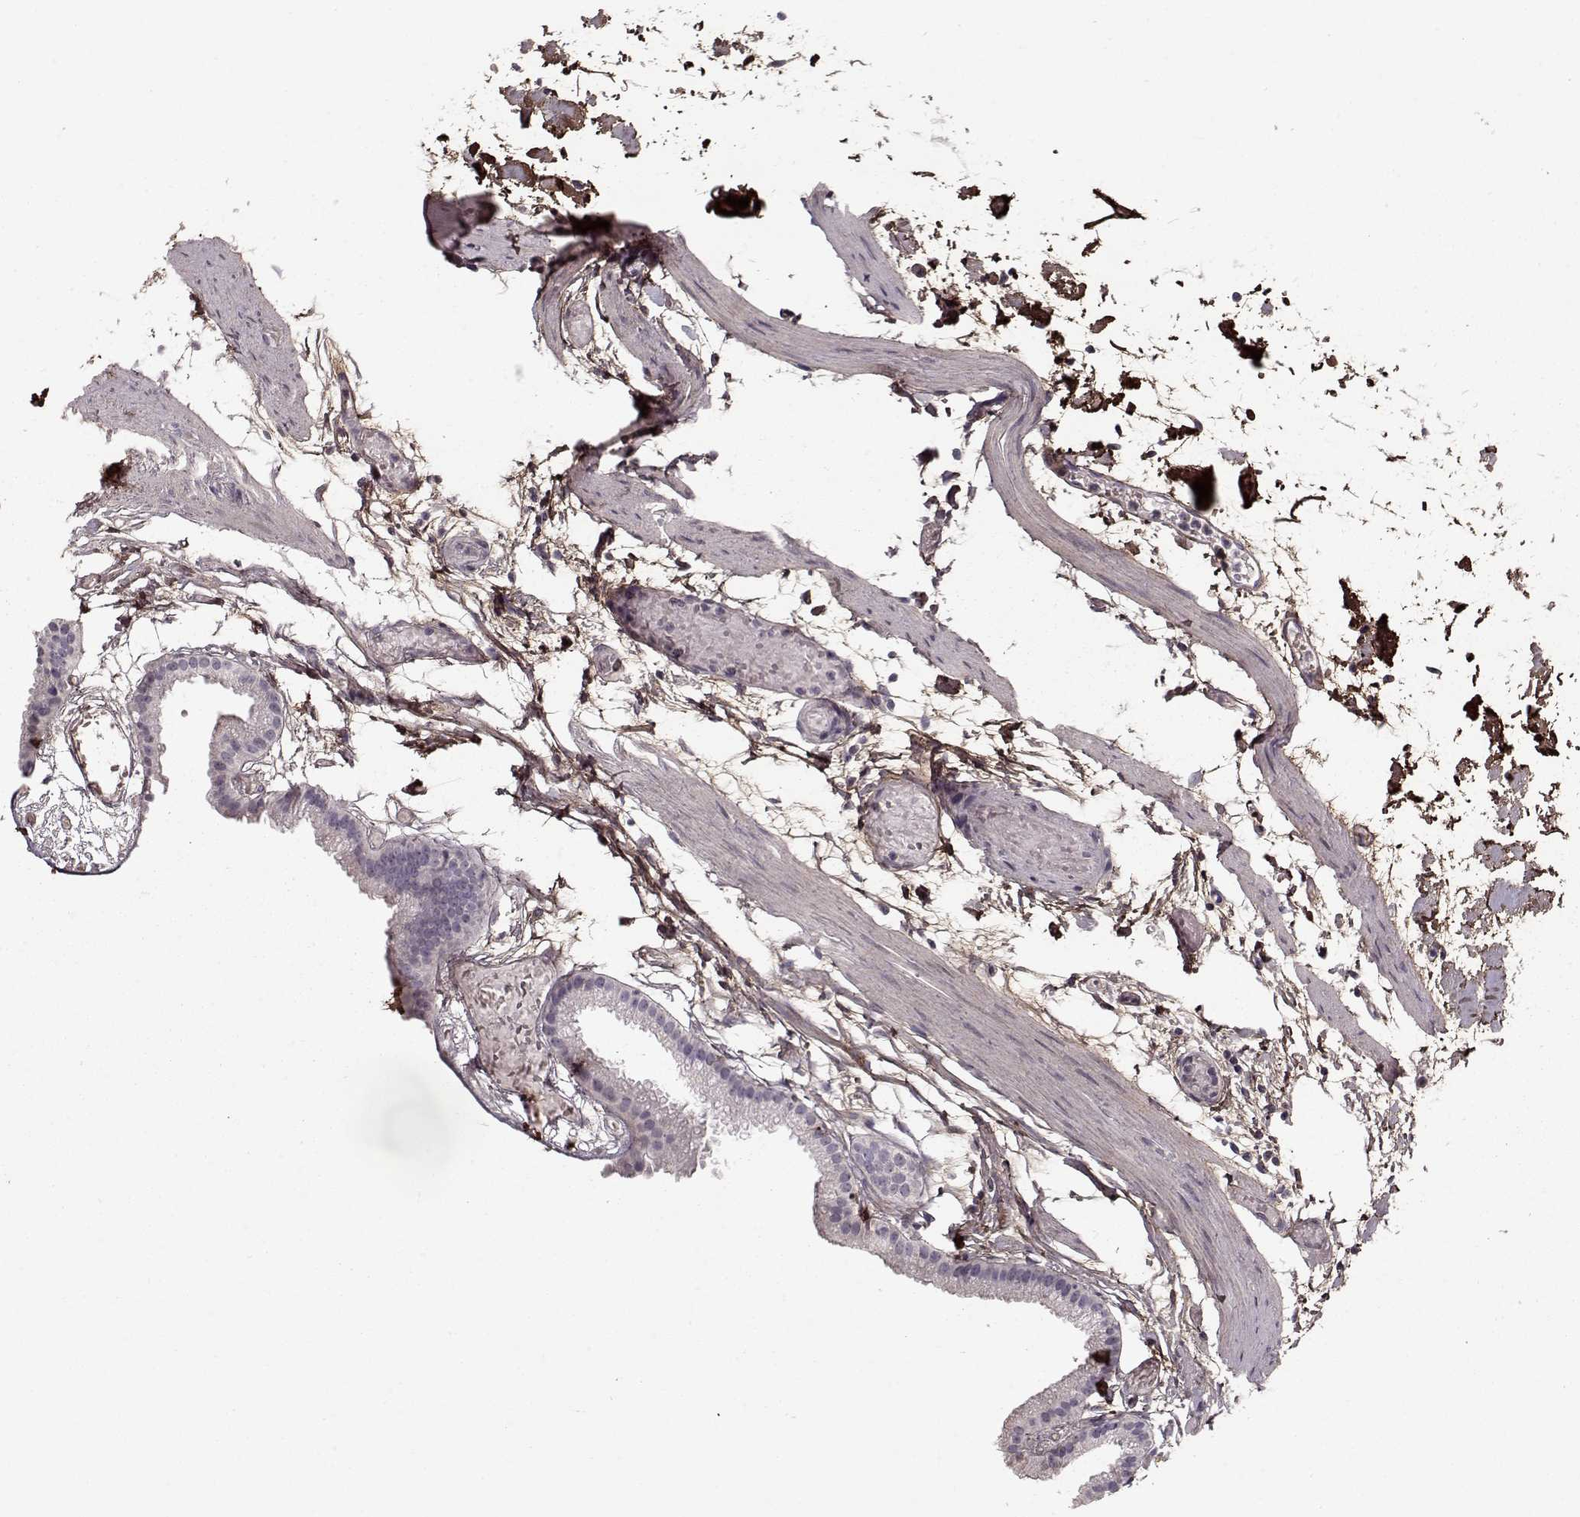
{"staining": {"intensity": "negative", "quantity": "none", "location": "none"}, "tissue": "gallbladder", "cell_type": "Glandular cells", "image_type": "normal", "snomed": [{"axis": "morphology", "description": "Normal tissue, NOS"}, {"axis": "topography", "description": "Gallbladder"}], "caption": "Immunohistochemical staining of unremarkable human gallbladder displays no significant expression in glandular cells.", "gene": "LUM", "patient": {"sex": "female", "age": 45}}